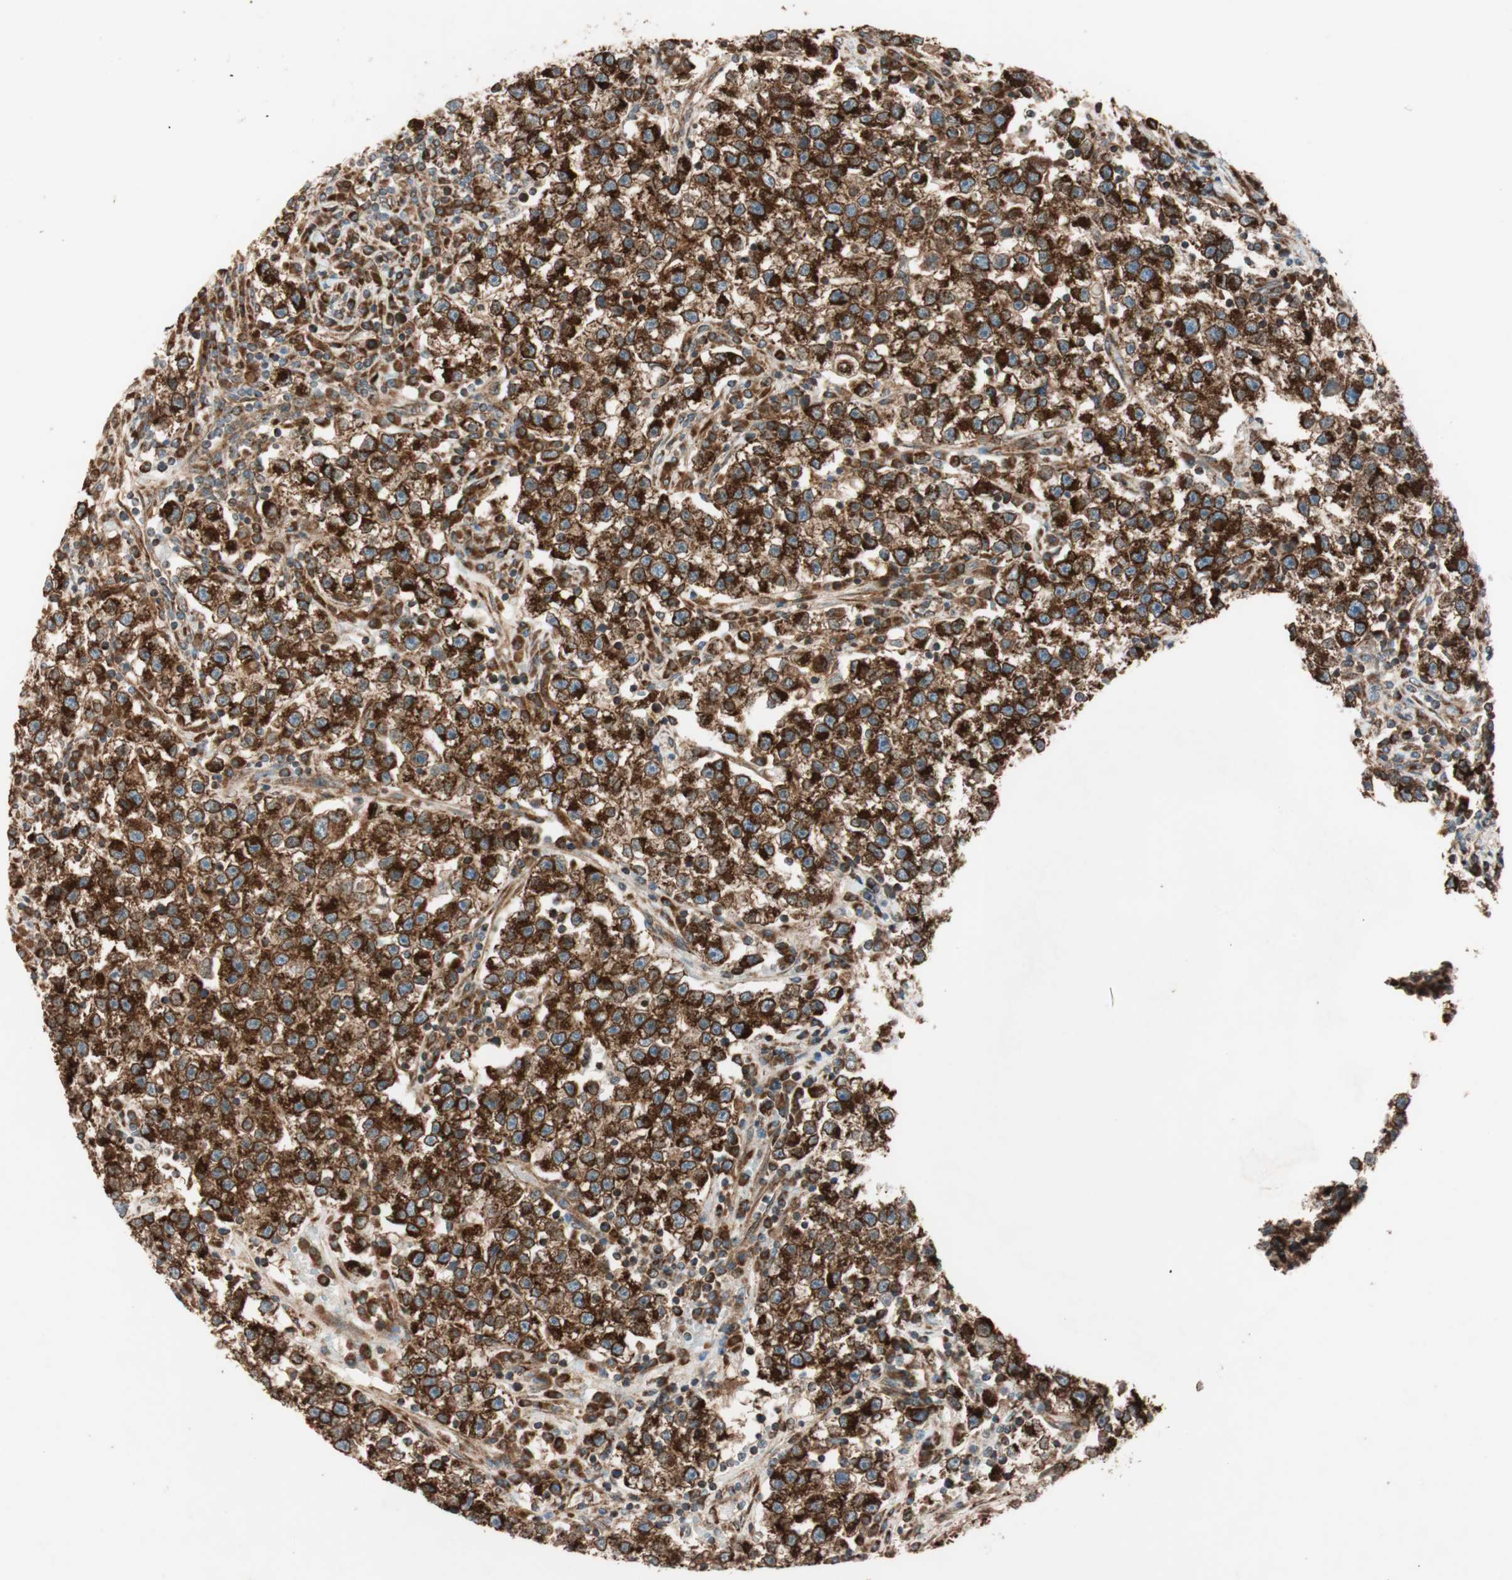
{"staining": {"intensity": "strong", "quantity": ">75%", "location": "cytoplasmic/membranous"}, "tissue": "testis cancer", "cell_type": "Tumor cells", "image_type": "cancer", "snomed": [{"axis": "morphology", "description": "Seminoma, NOS"}, {"axis": "topography", "description": "Testis"}], "caption": "An IHC micrograph of tumor tissue is shown. Protein staining in brown shows strong cytoplasmic/membranous positivity in testis cancer within tumor cells.", "gene": "RAB5A", "patient": {"sex": "male", "age": 22}}